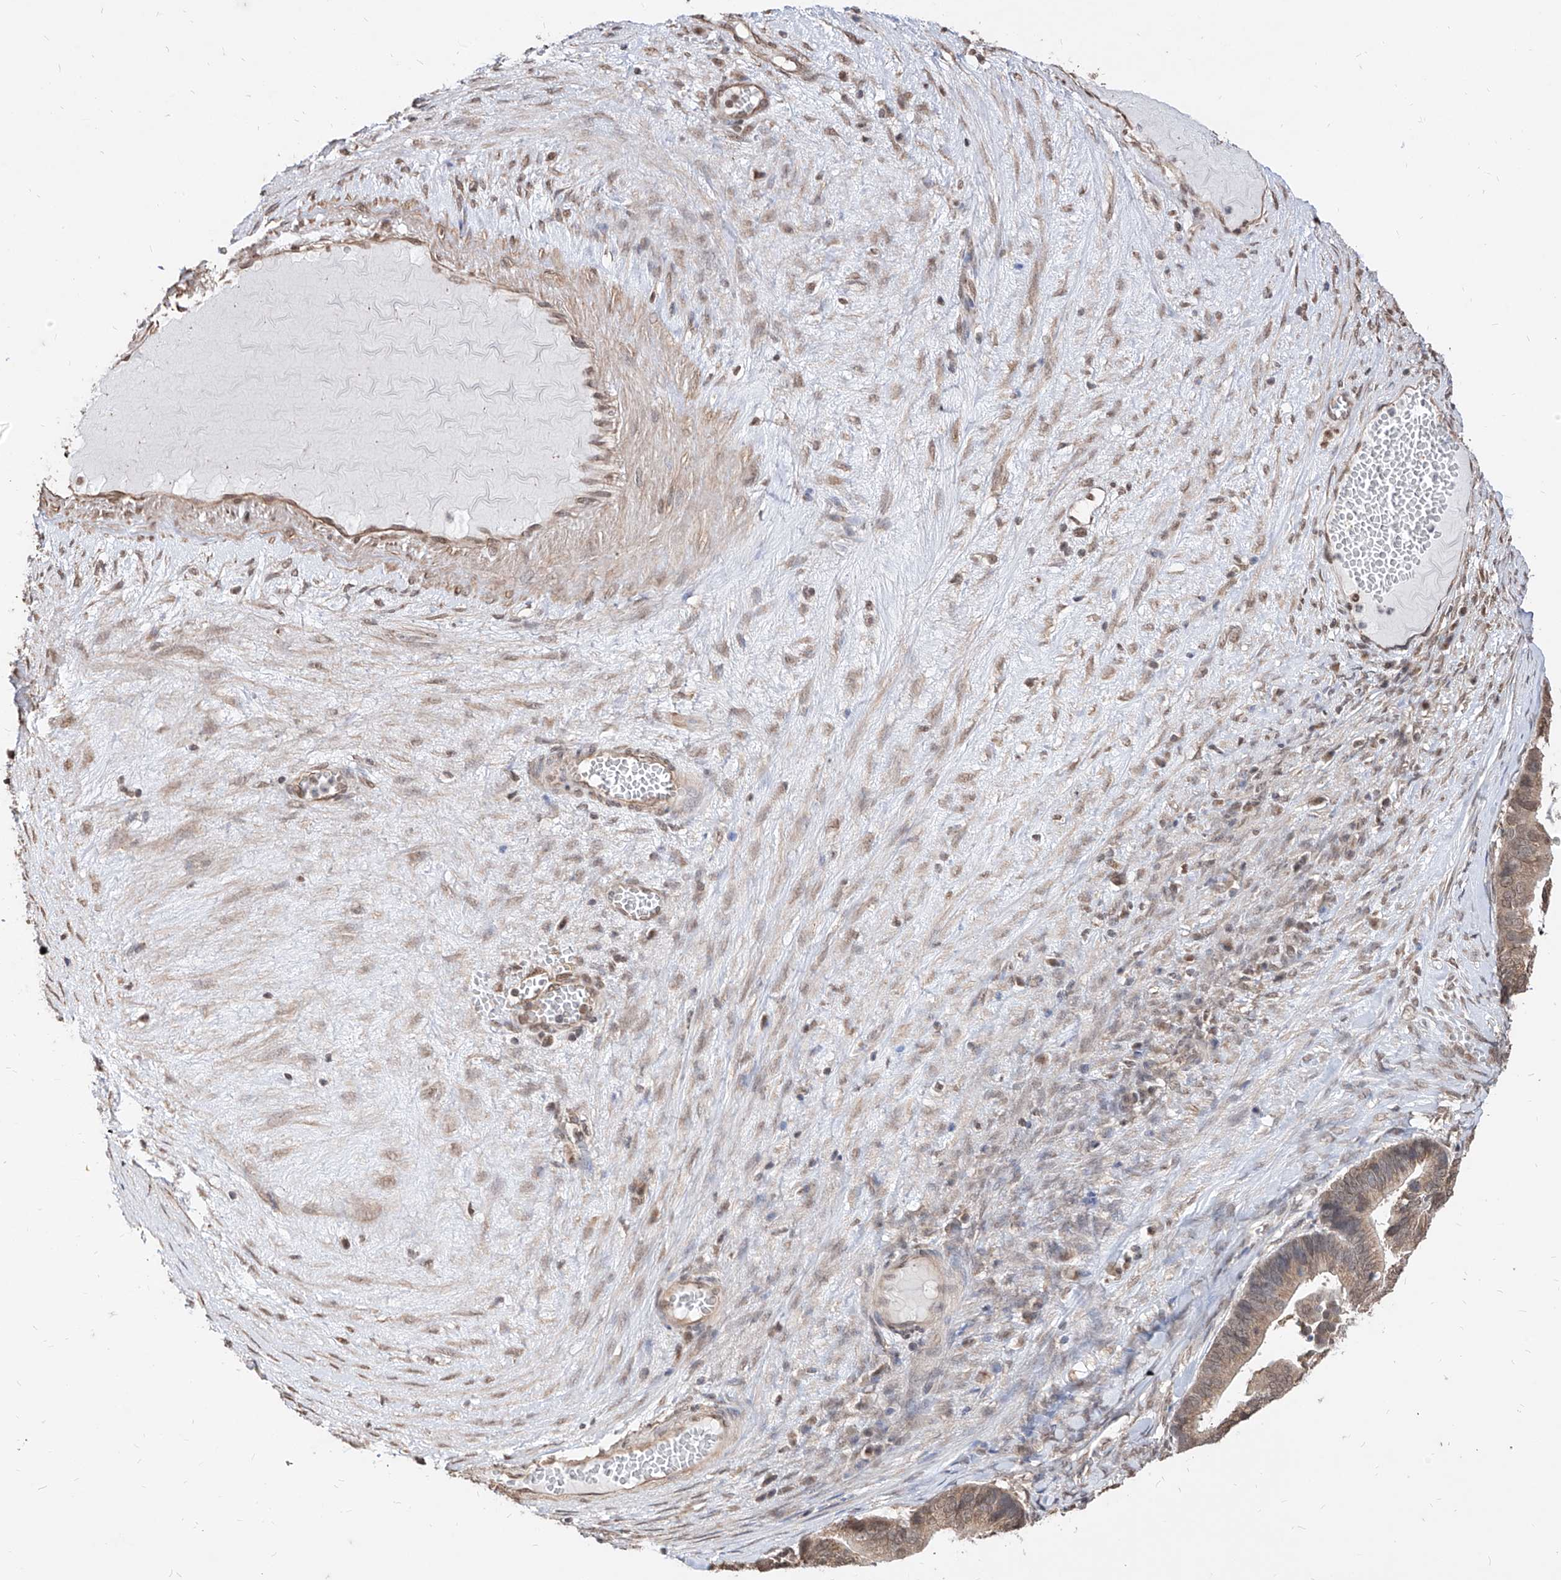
{"staining": {"intensity": "weak", "quantity": ">75%", "location": "cytoplasmic/membranous"}, "tissue": "ovarian cancer", "cell_type": "Tumor cells", "image_type": "cancer", "snomed": [{"axis": "morphology", "description": "Cystadenocarcinoma, serous, NOS"}, {"axis": "topography", "description": "Ovary"}], "caption": "Weak cytoplasmic/membranous positivity for a protein is seen in approximately >75% of tumor cells of serous cystadenocarcinoma (ovarian) using IHC.", "gene": "C8orf82", "patient": {"sex": "female", "age": 56}}